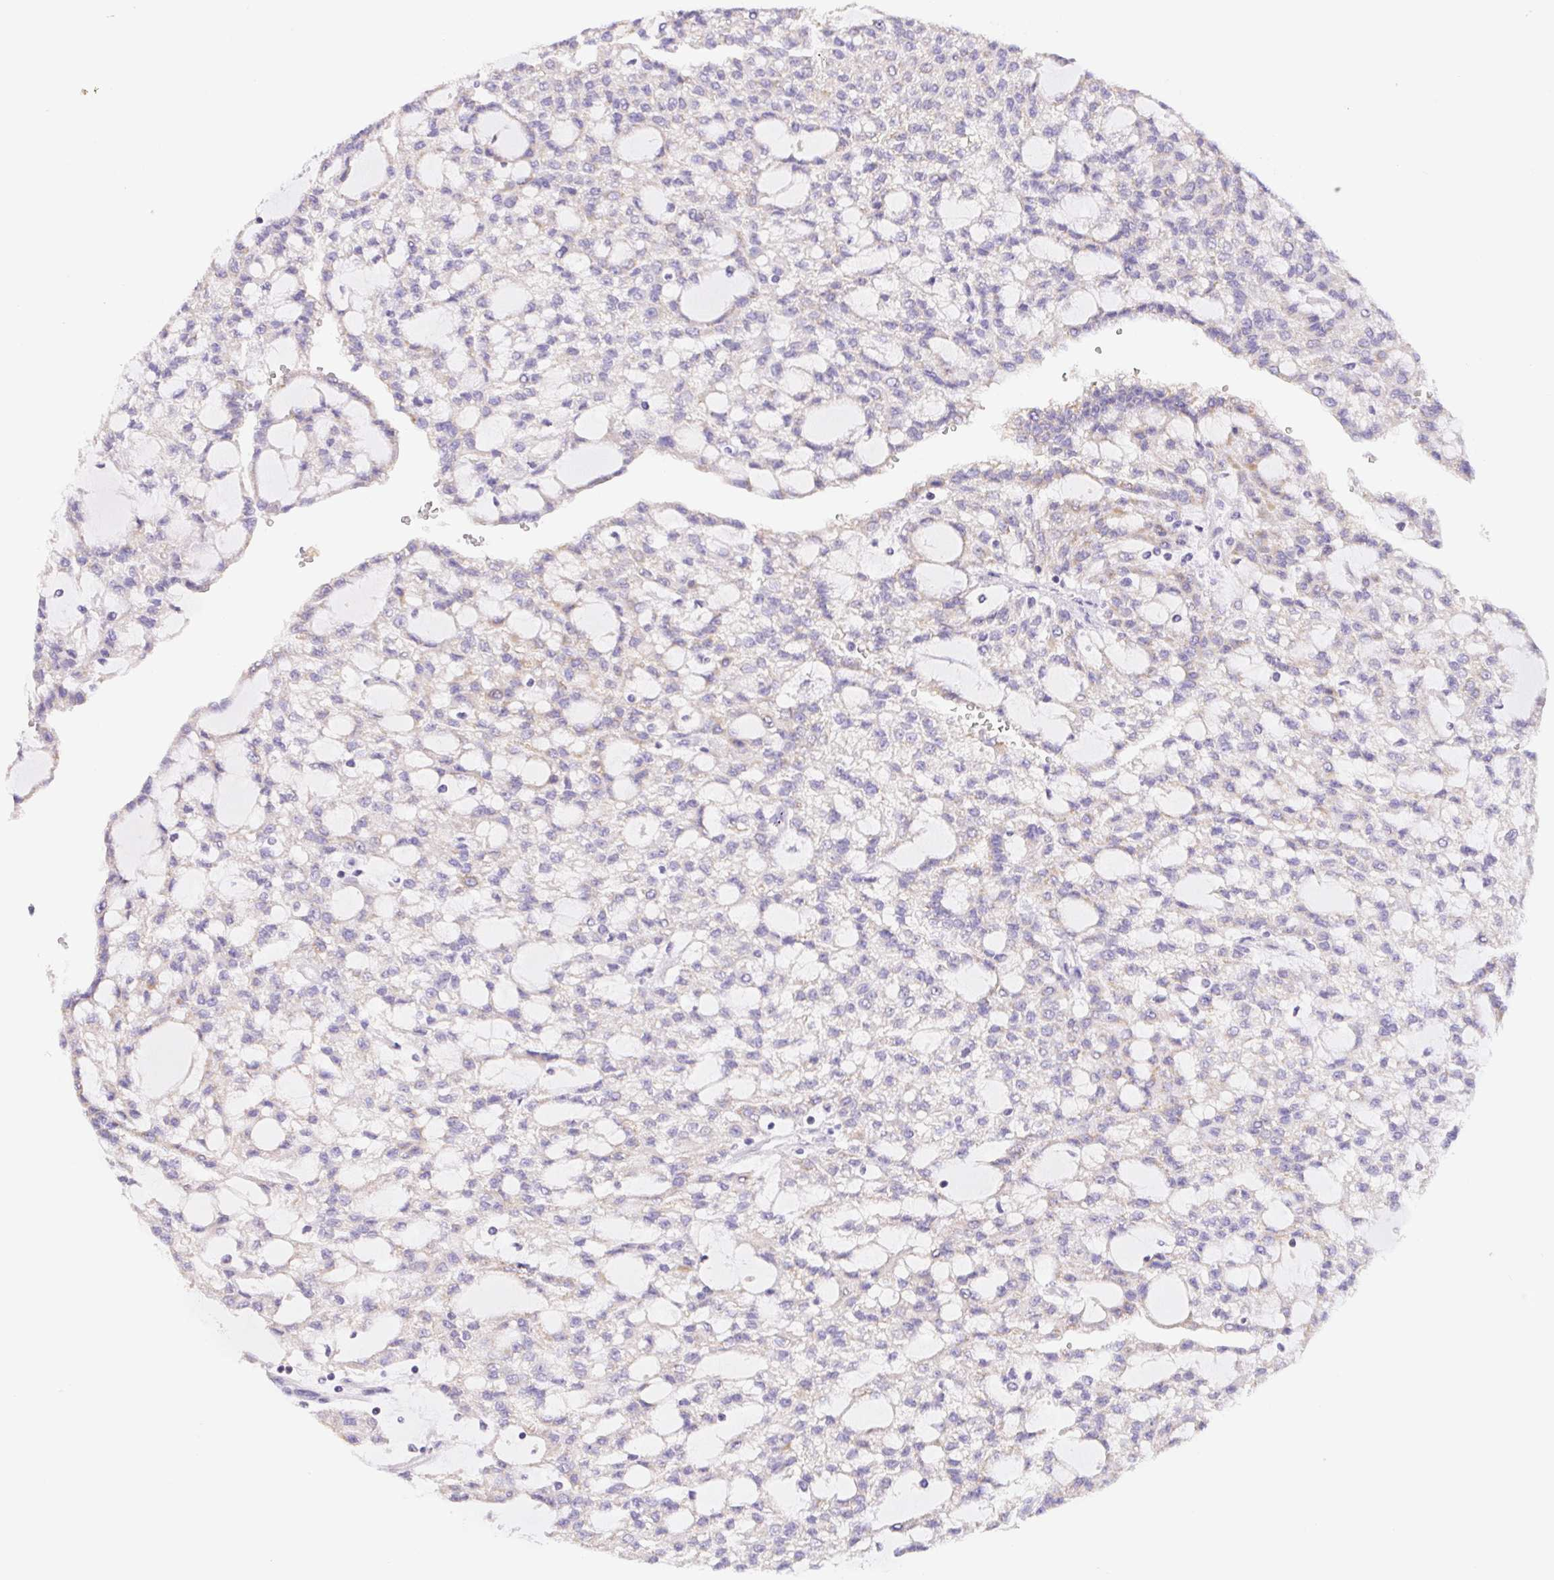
{"staining": {"intensity": "negative", "quantity": "none", "location": "none"}, "tissue": "renal cancer", "cell_type": "Tumor cells", "image_type": "cancer", "snomed": [{"axis": "morphology", "description": "Adenocarcinoma, NOS"}, {"axis": "topography", "description": "Kidney"}], "caption": "Photomicrograph shows no significant protein staining in tumor cells of renal cancer.", "gene": "FKBP6", "patient": {"sex": "male", "age": 63}}